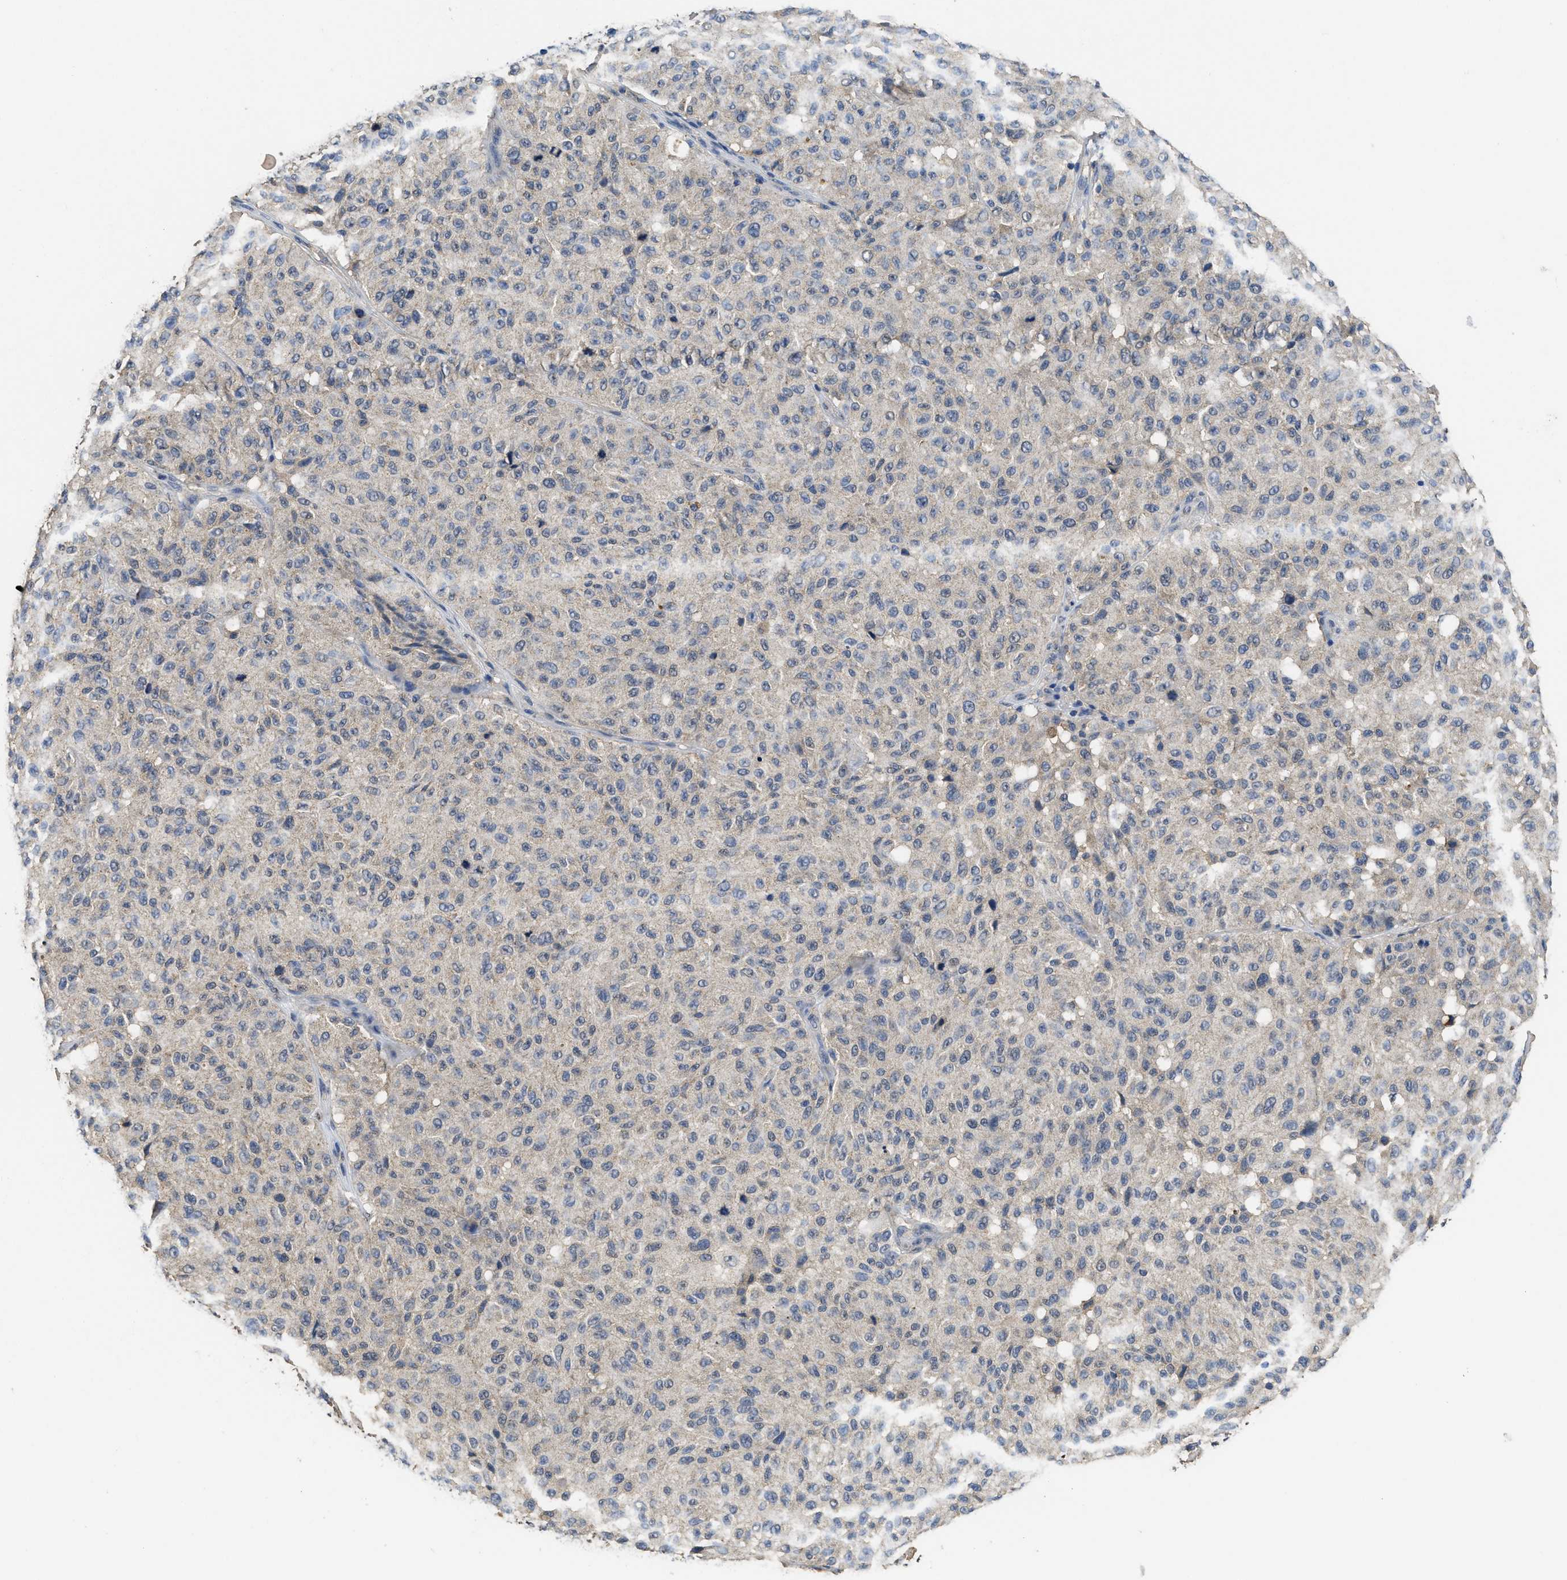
{"staining": {"intensity": "negative", "quantity": "none", "location": "none"}, "tissue": "melanoma", "cell_type": "Tumor cells", "image_type": "cancer", "snomed": [{"axis": "morphology", "description": "Malignant melanoma, NOS"}, {"axis": "topography", "description": "Skin"}], "caption": "This is an IHC micrograph of melanoma. There is no expression in tumor cells.", "gene": "CTNNA1", "patient": {"sex": "female", "age": 46}}